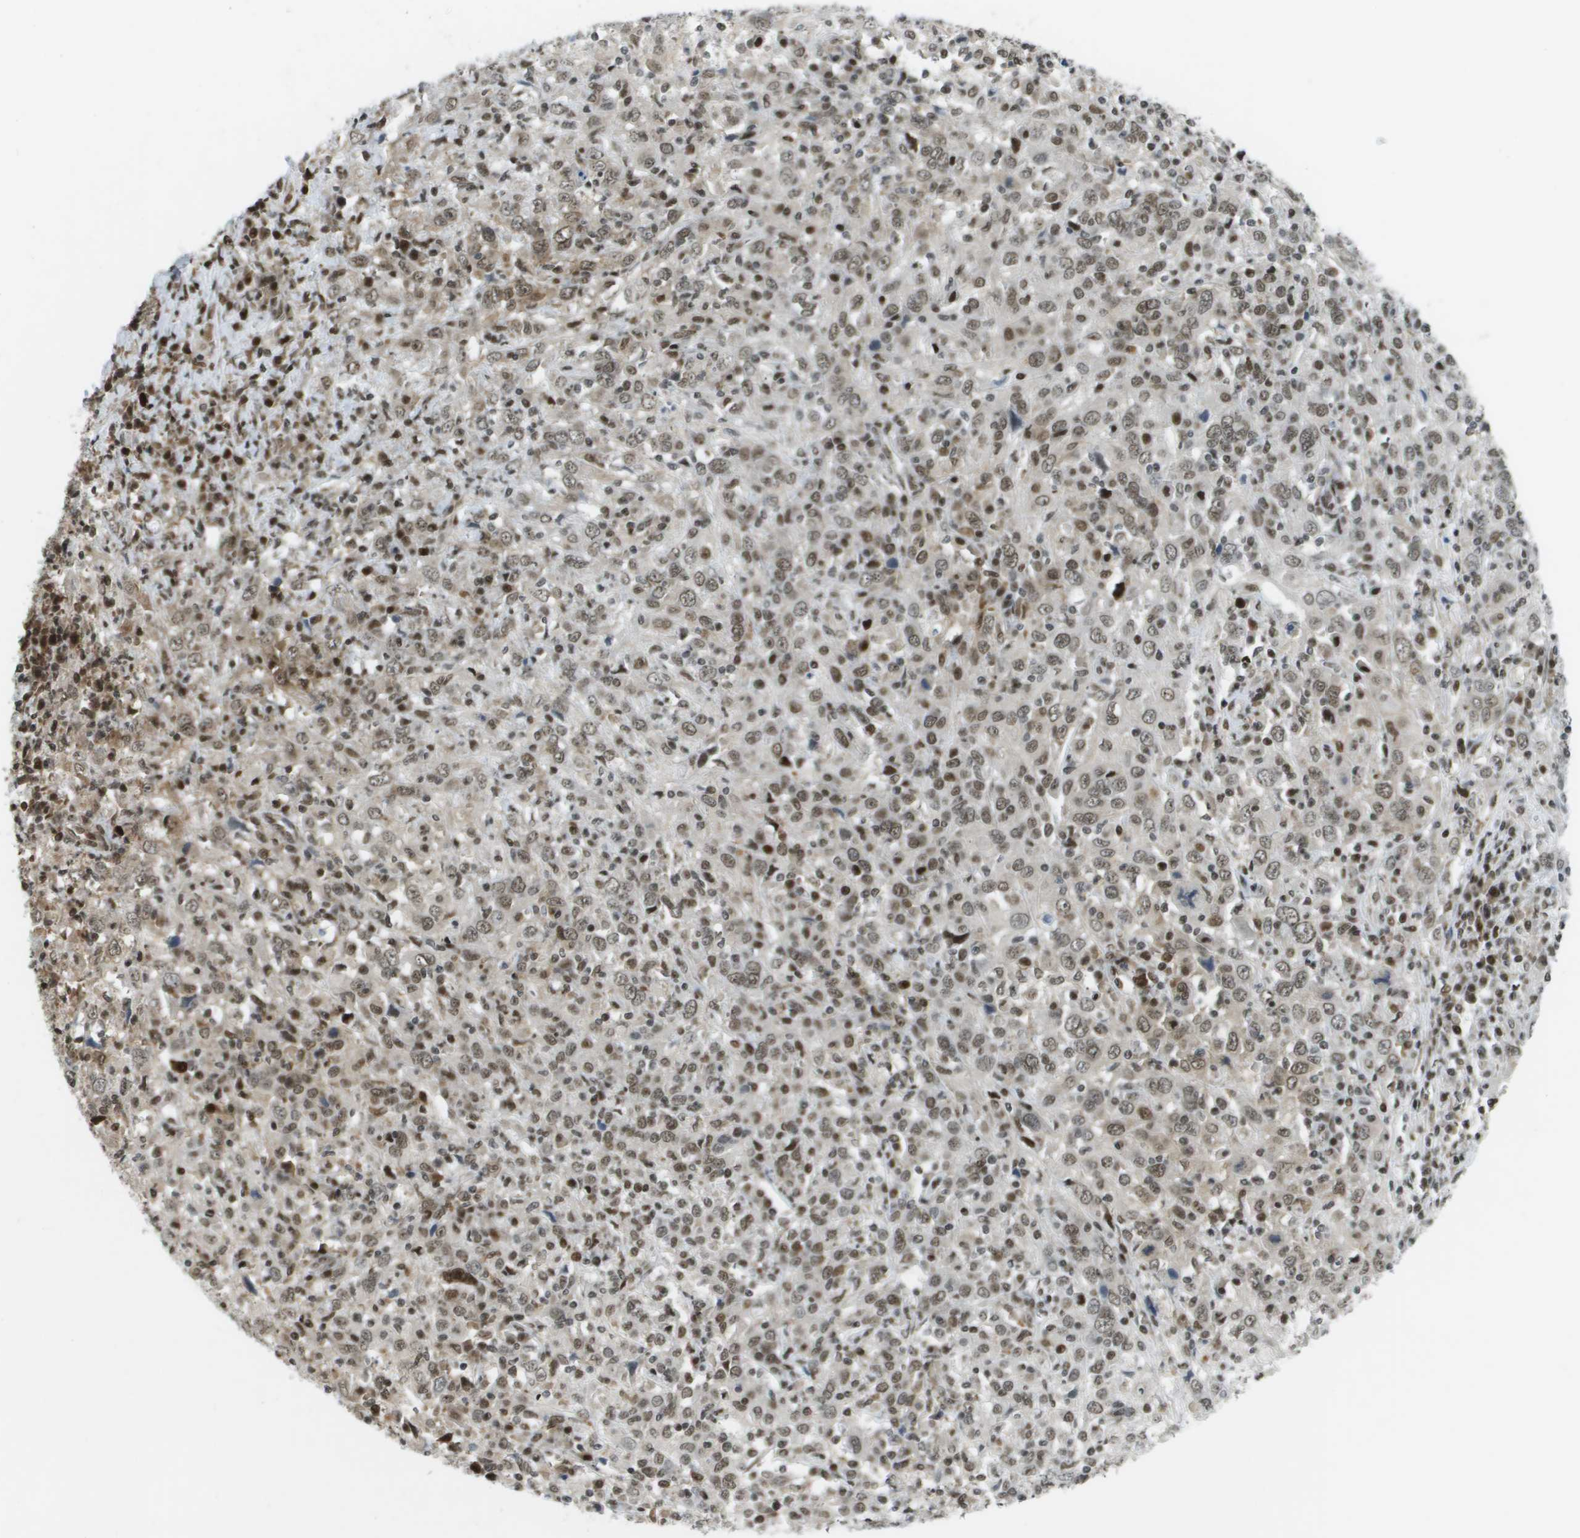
{"staining": {"intensity": "moderate", "quantity": "25%-75%", "location": "nuclear"}, "tissue": "cervical cancer", "cell_type": "Tumor cells", "image_type": "cancer", "snomed": [{"axis": "morphology", "description": "Squamous cell carcinoma, NOS"}, {"axis": "topography", "description": "Cervix"}], "caption": "Moderate nuclear staining for a protein is identified in approximately 25%-75% of tumor cells of cervical cancer using immunohistochemistry (IHC).", "gene": "IRF7", "patient": {"sex": "female", "age": 46}}